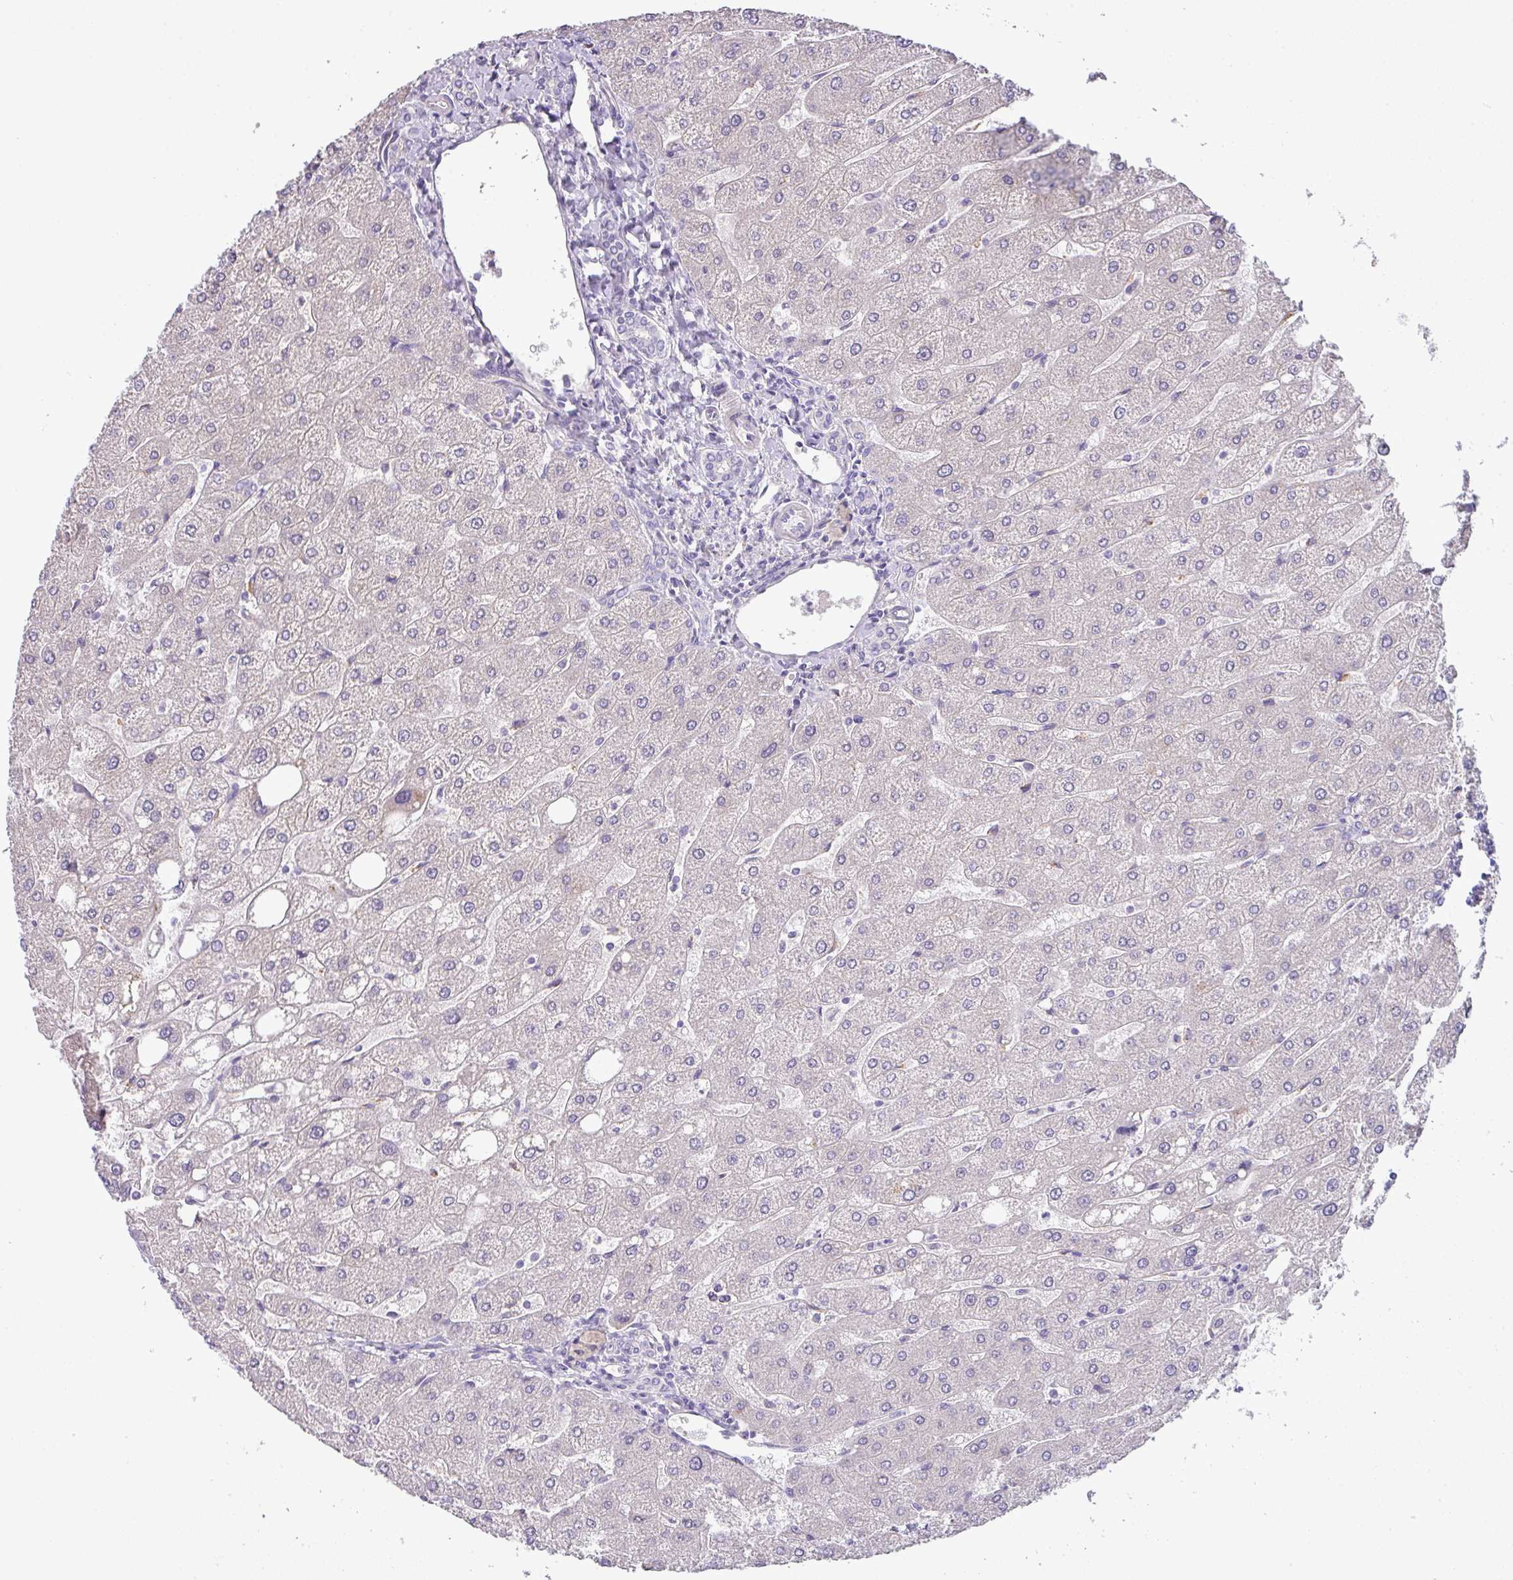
{"staining": {"intensity": "negative", "quantity": "none", "location": "none"}, "tissue": "liver", "cell_type": "Cholangiocytes", "image_type": "normal", "snomed": [{"axis": "morphology", "description": "Normal tissue, NOS"}, {"axis": "topography", "description": "Liver"}], "caption": "Immunohistochemistry of unremarkable liver shows no staining in cholangiocytes.", "gene": "PIK3R5", "patient": {"sex": "male", "age": 67}}